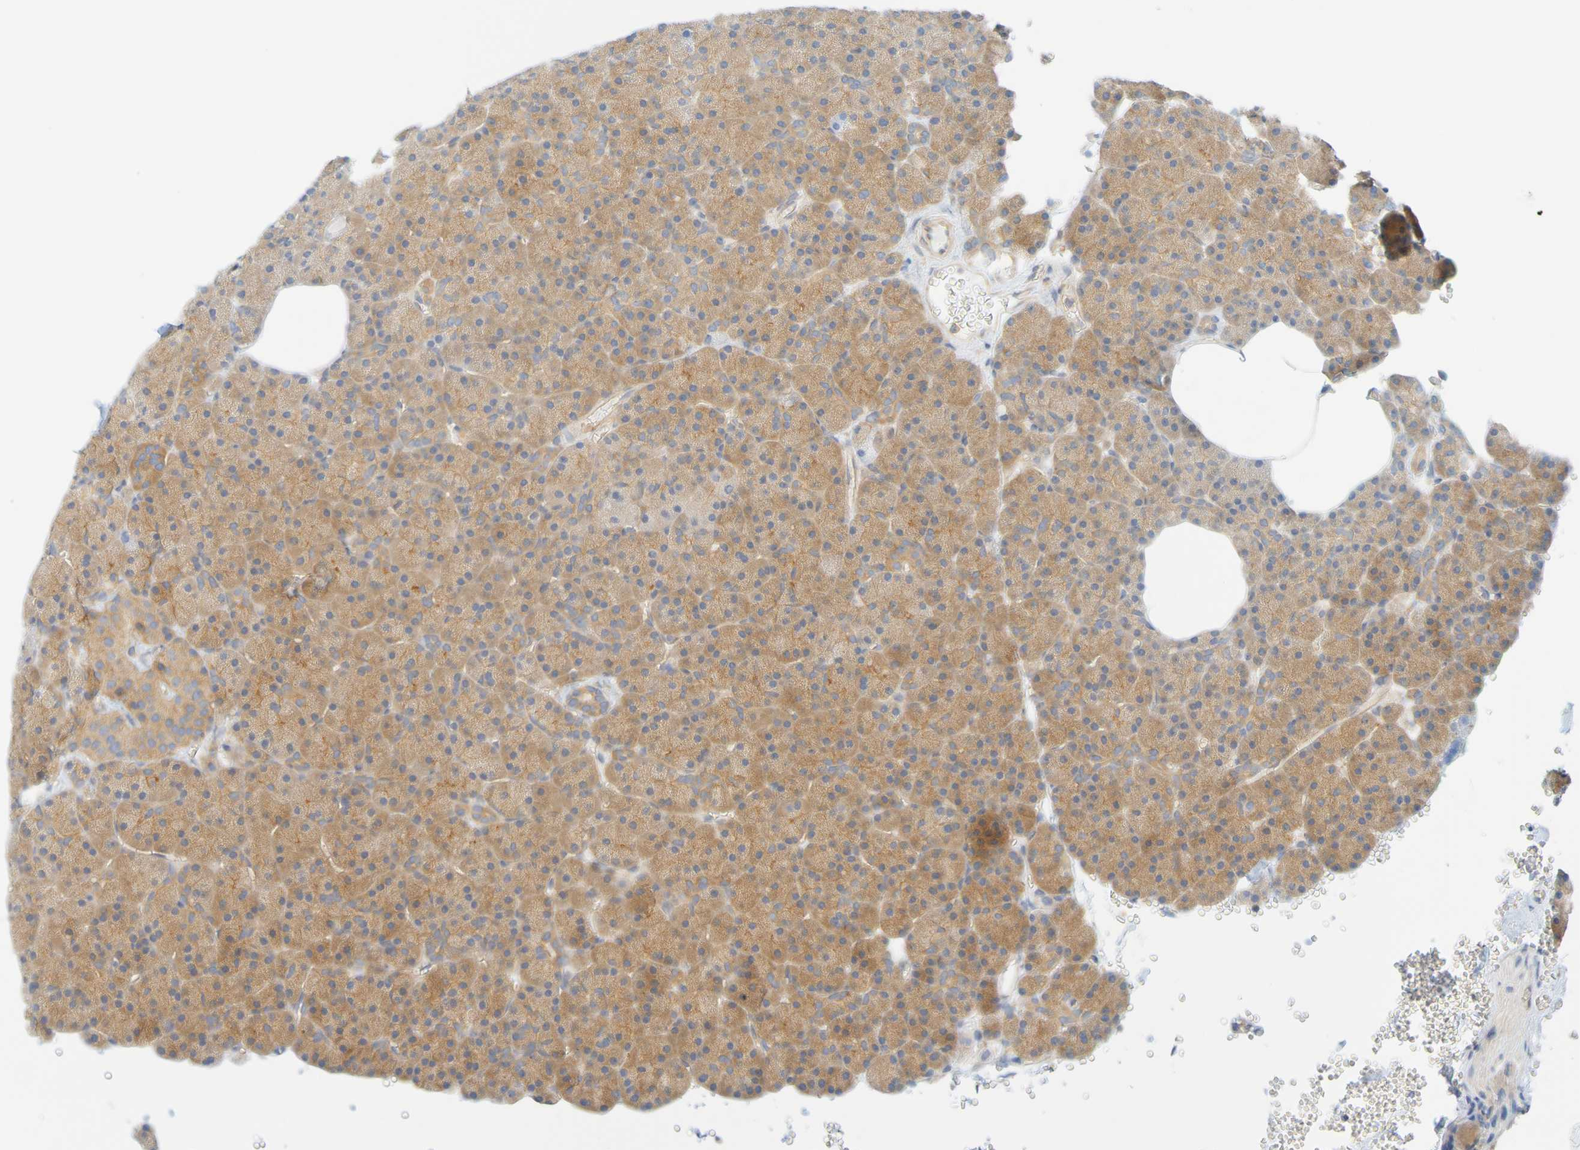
{"staining": {"intensity": "moderate", "quantity": ">75%", "location": "cytoplasmic/membranous"}, "tissue": "pancreas", "cell_type": "Exocrine glandular cells", "image_type": "normal", "snomed": [{"axis": "morphology", "description": "Normal tissue, NOS"}, {"axis": "topography", "description": "Pancreas"}], "caption": "Immunohistochemistry image of unremarkable pancreas: pancreas stained using immunohistochemistry demonstrates medium levels of moderate protein expression localized specifically in the cytoplasmic/membranous of exocrine glandular cells, appearing as a cytoplasmic/membranous brown color.", "gene": "APPL1", "patient": {"sex": "female", "age": 35}}